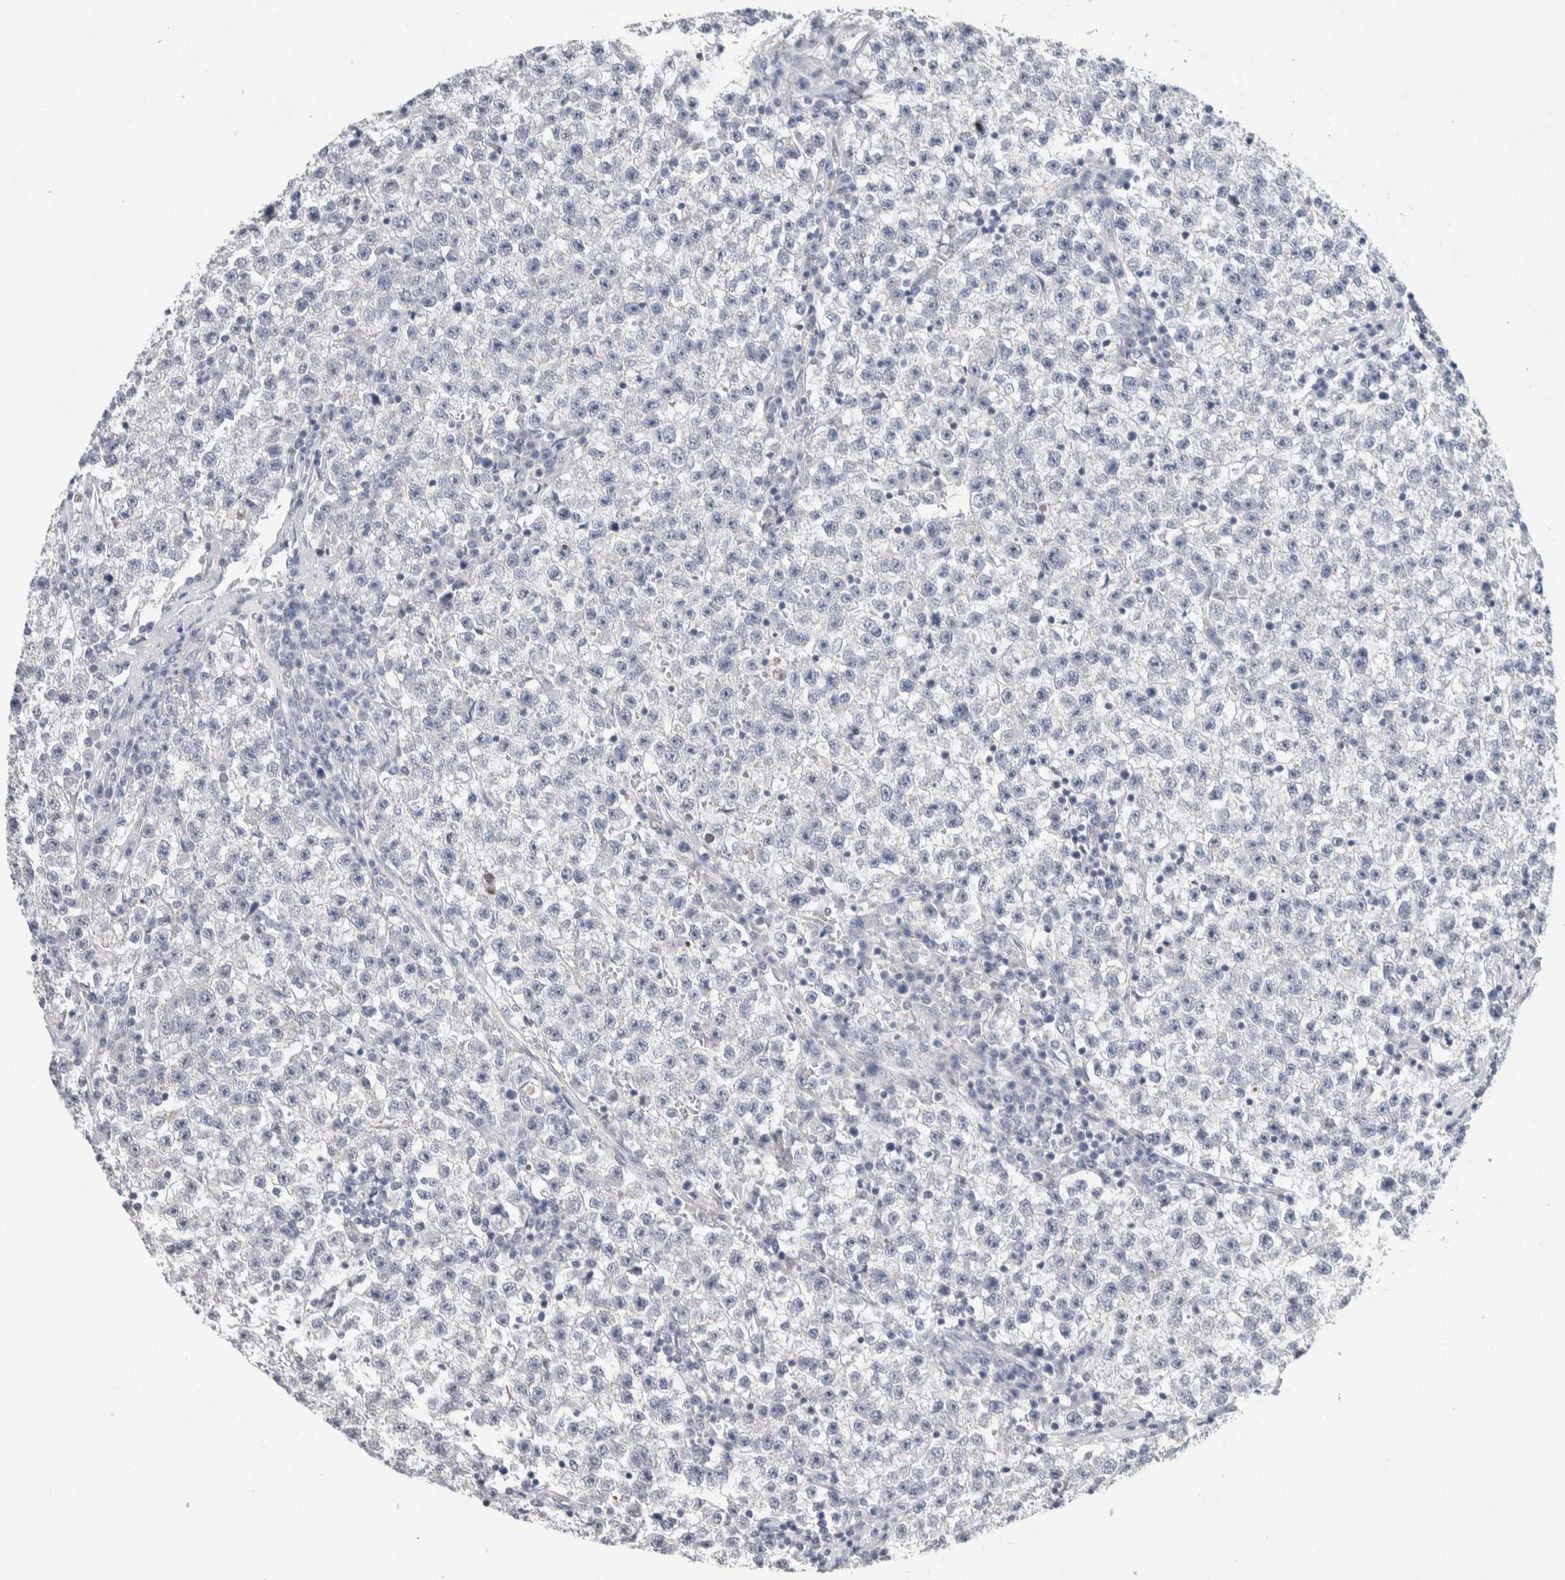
{"staining": {"intensity": "negative", "quantity": "none", "location": "none"}, "tissue": "testis cancer", "cell_type": "Tumor cells", "image_type": "cancer", "snomed": [{"axis": "morphology", "description": "Seminoma, NOS"}, {"axis": "topography", "description": "Testis"}], "caption": "Immunohistochemical staining of testis cancer (seminoma) exhibits no significant expression in tumor cells.", "gene": "SCN2A", "patient": {"sex": "male", "age": 22}}